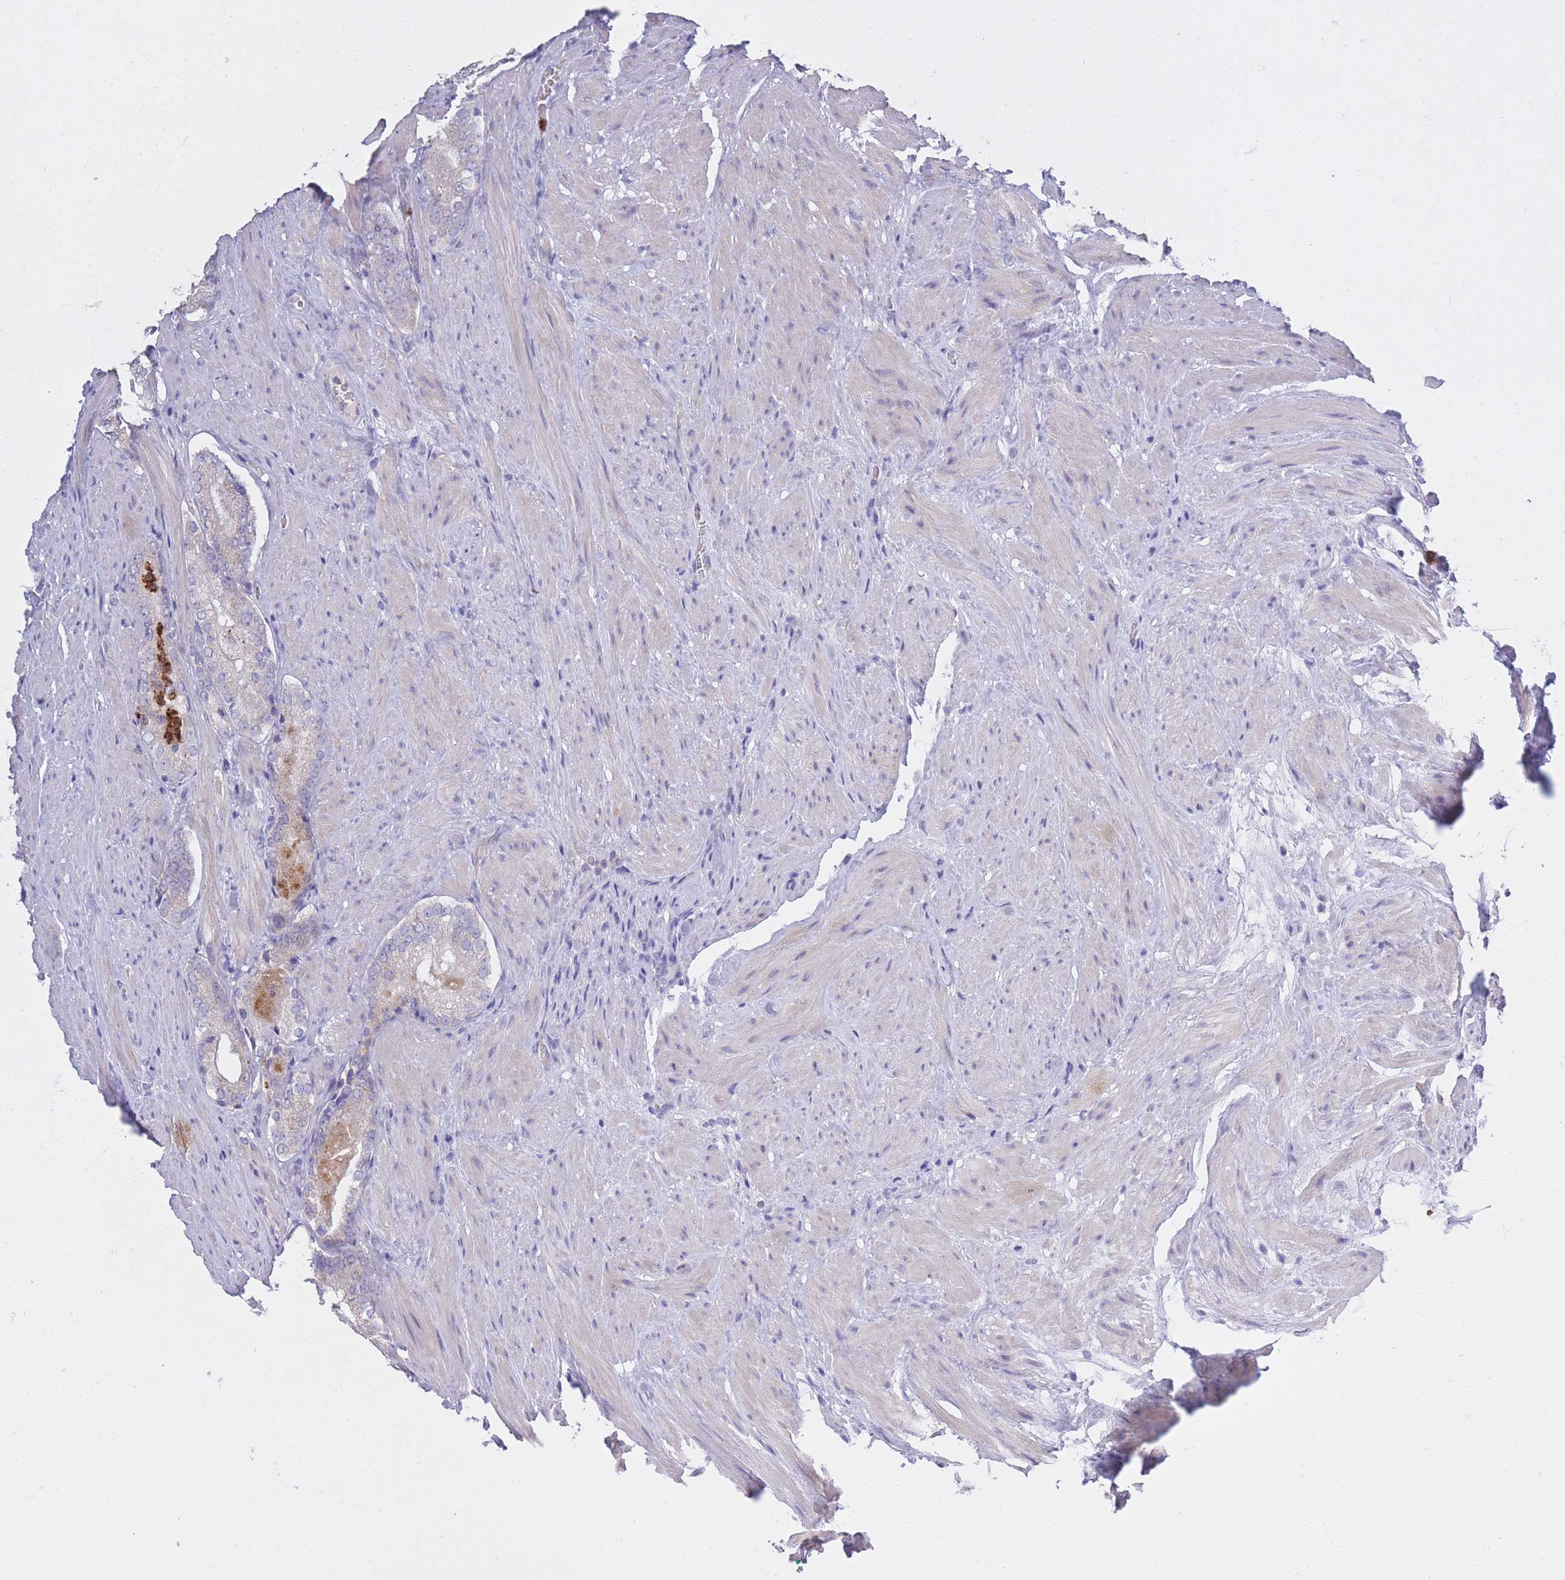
{"staining": {"intensity": "moderate", "quantity": "<25%", "location": "cytoplasmic/membranous"}, "tissue": "prostate cancer", "cell_type": "Tumor cells", "image_type": "cancer", "snomed": [{"axis": "morphology", "description": "Adenocarcinoma, Low grade"}, {"axis": "topography", "description": "Prostate"}], "caption": "The photomicrograph demonstrates a brown stain indicating the presence of a protein in the cytoplasmic/membranous of tumor cells in prostate cancer.", "gene": "CENPM", "patient": {"sex": "male", "age": 54}}